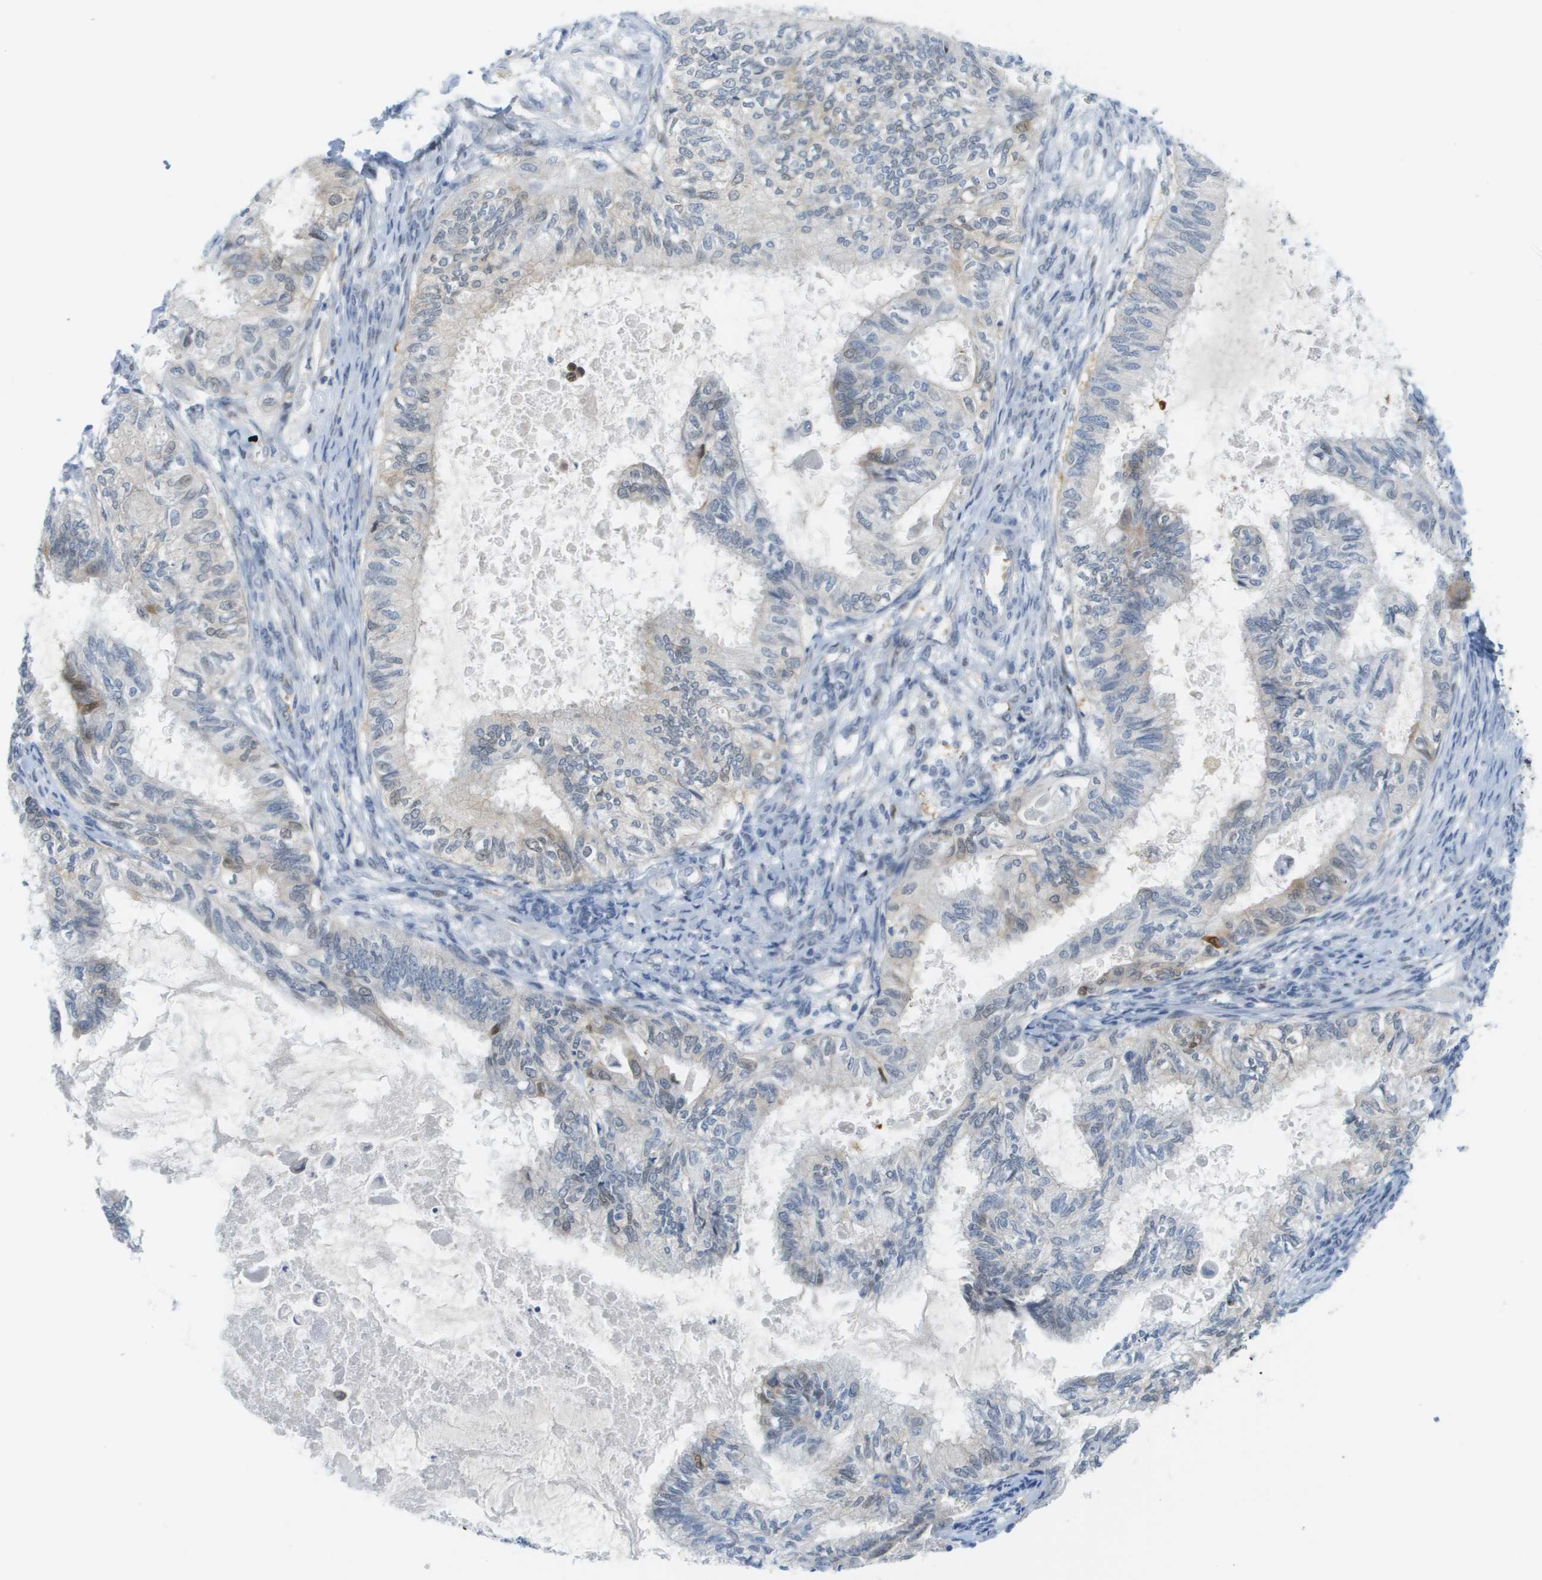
{"staining": {"intensity": "weak", "quantity": "<25%", "location": "cytoplasmic/membranous,nuclear"}, "tissue": "cervical cancer", "cell_type": "Tumor cells", "image_type": "cancer", "snomed": [{"axis": "morphology", "description": "Normal tissue, NOS"}, {"axis": "morphology", "description": "Adenocarcinoma, NOS"}, {"axis": "topography", "description": "Cervix"}, {"axis": "topography", "description": "Endometrium"}], "caption": "IHC micrograph of cervical cancer (adenocarcinoma) stained for a protein (brown), which shows no positivity in tumor cells.", "gene": "CUL9", "patient": {"sex": "female", "age": 86}}